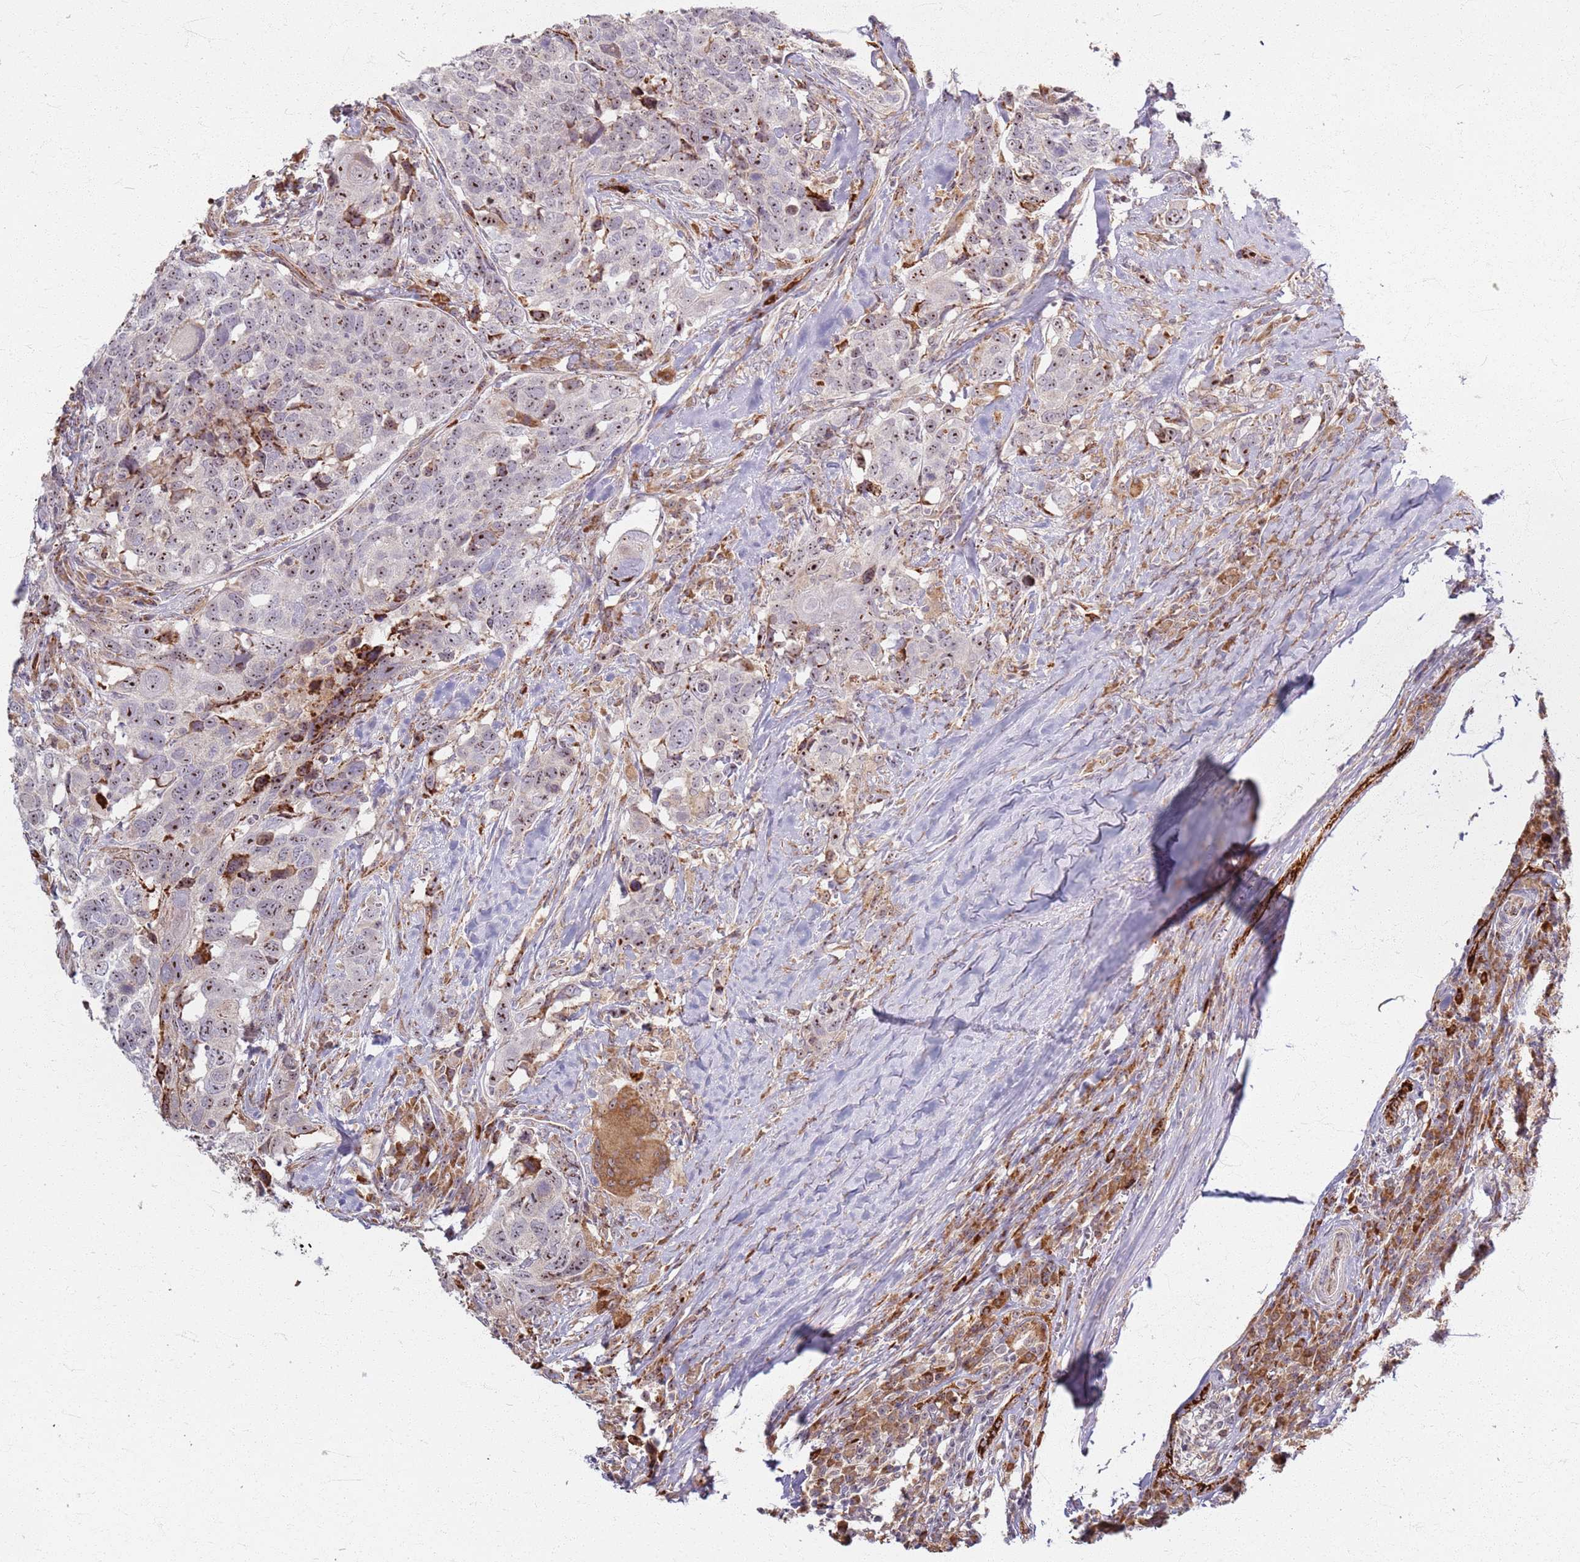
{"staining": {"intensity": "moderate", "quantity": ">75%", "location": "nuclear"}, "tissue": "head and neck cancer", "cell_type": "Tumor cells", "image_type": "cancer", "snomed": [{"axis": "morphology", "description": "Normal tissue, NOS"}, {"axis": "morphology", "description": "Squamous cell carcinoma, NOS"}, {"axis": "topography", "description": "Skeletal muscle"}, {"axis": "topography", "description": "Vascular tissue"}, {"axis": "topography", "description": "Peripheral nerve tissue"}, {"axis": "topography", "description": "Head-Neck"}], "caption": "The image displays a brown stain indicating the presence of a protein in the nuclear of tumor cells in head and neck cancer. (brown staining indicates protein expression, while blue staining denotes nuclei).", "gene": "KRI1", "patient": {"sex": "male", "age": 66}}